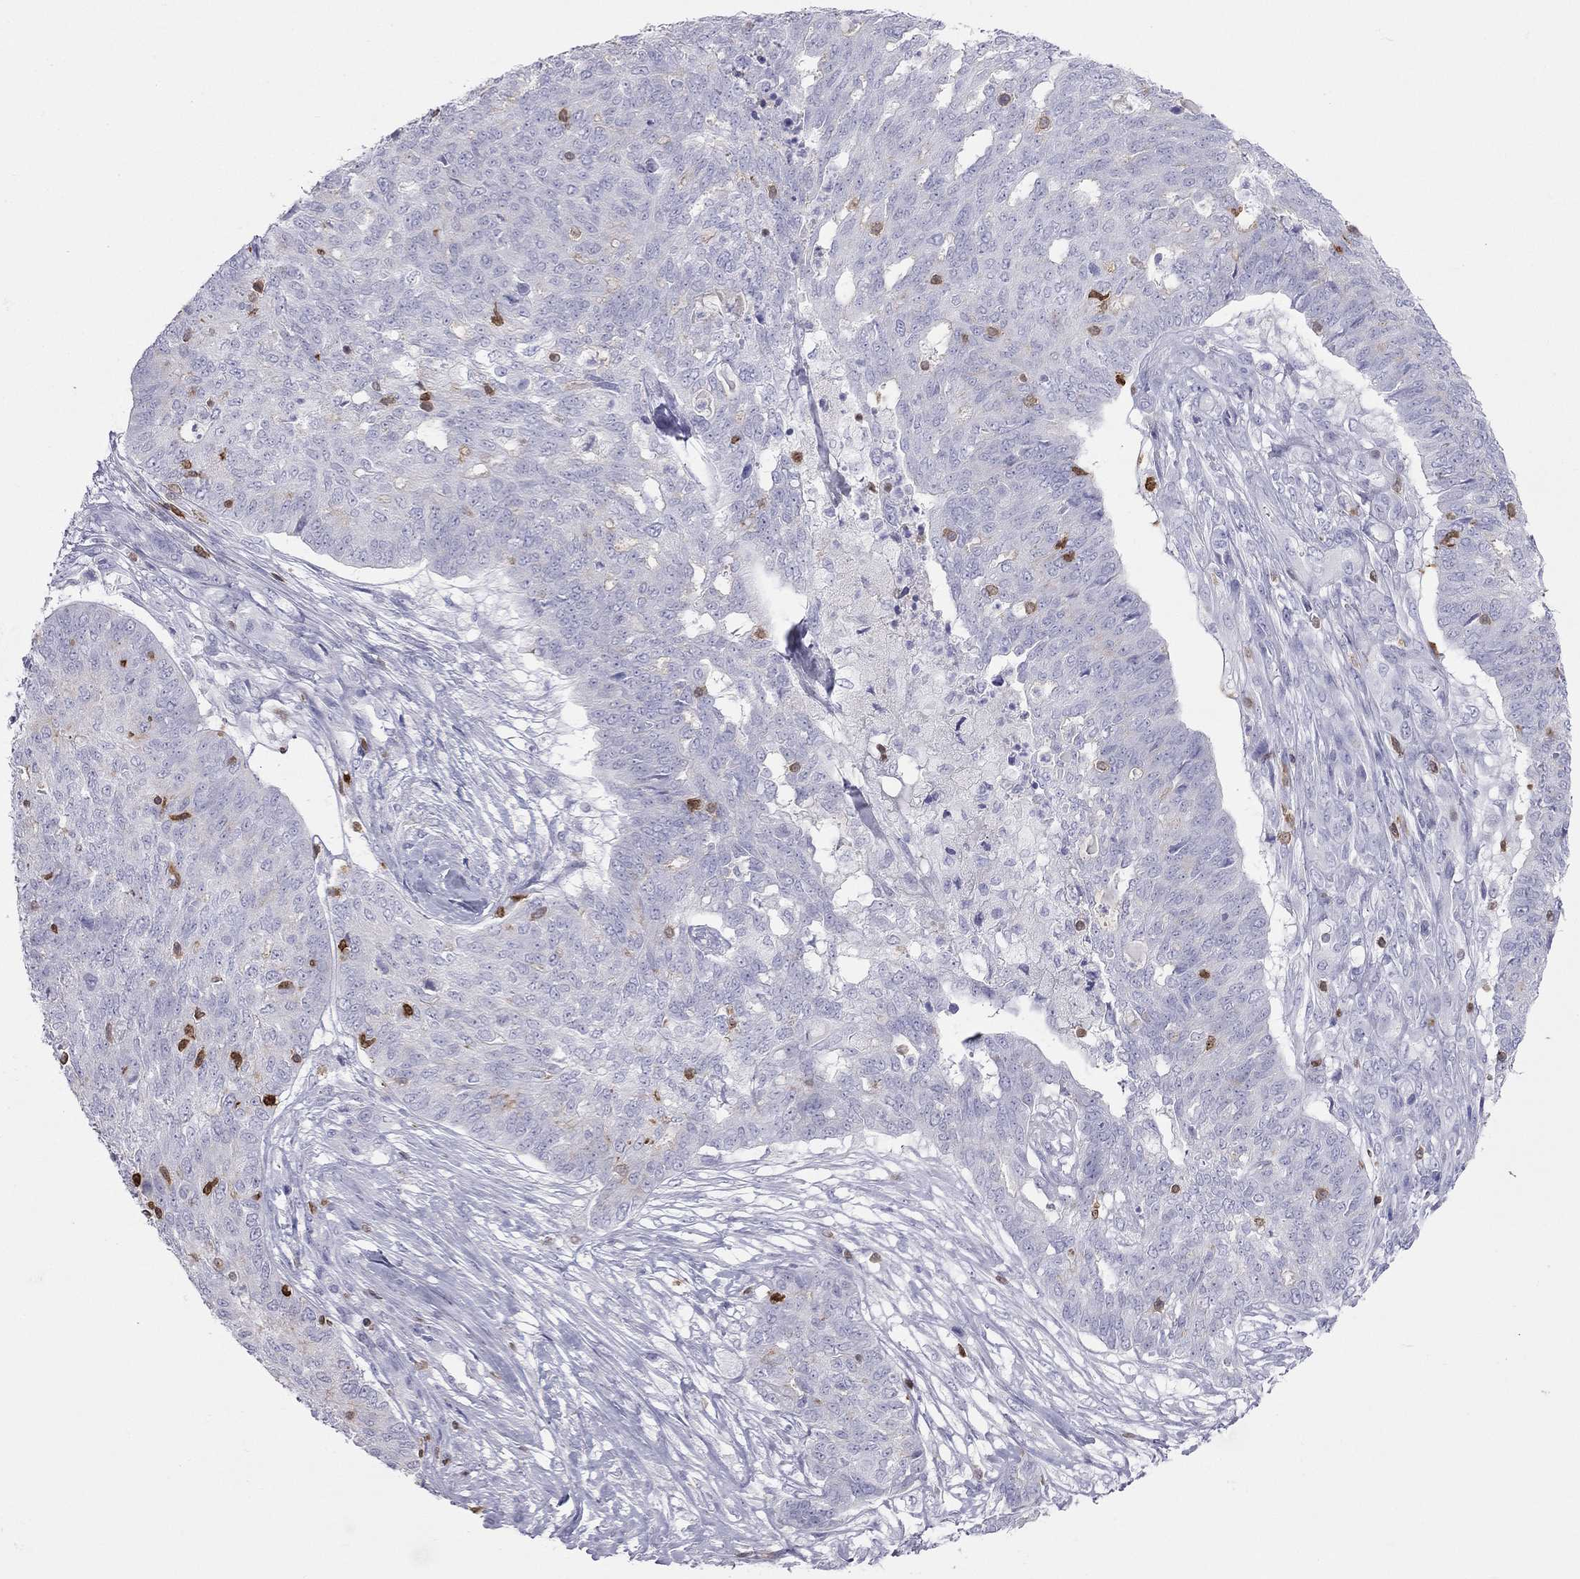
{"staining": {"intensity": "negative", "quantity": "none", "location": "none"}, "tissue": "ovarian cancer", "cell_type": "Tumor cells", "image_type": "cancer", "snomed": [{"axis": "morphology", "description": "Cystadenocarcinoma, serous, NOS"}, {"axis": "topography", "description": "Ovary"}], "caption": "Ovarian cancer was stained to show a protein in brown. There is no significant expression in tumor cells.", "gene": "SH2D2A", "patient": {"sex": "female", "age": 67}}